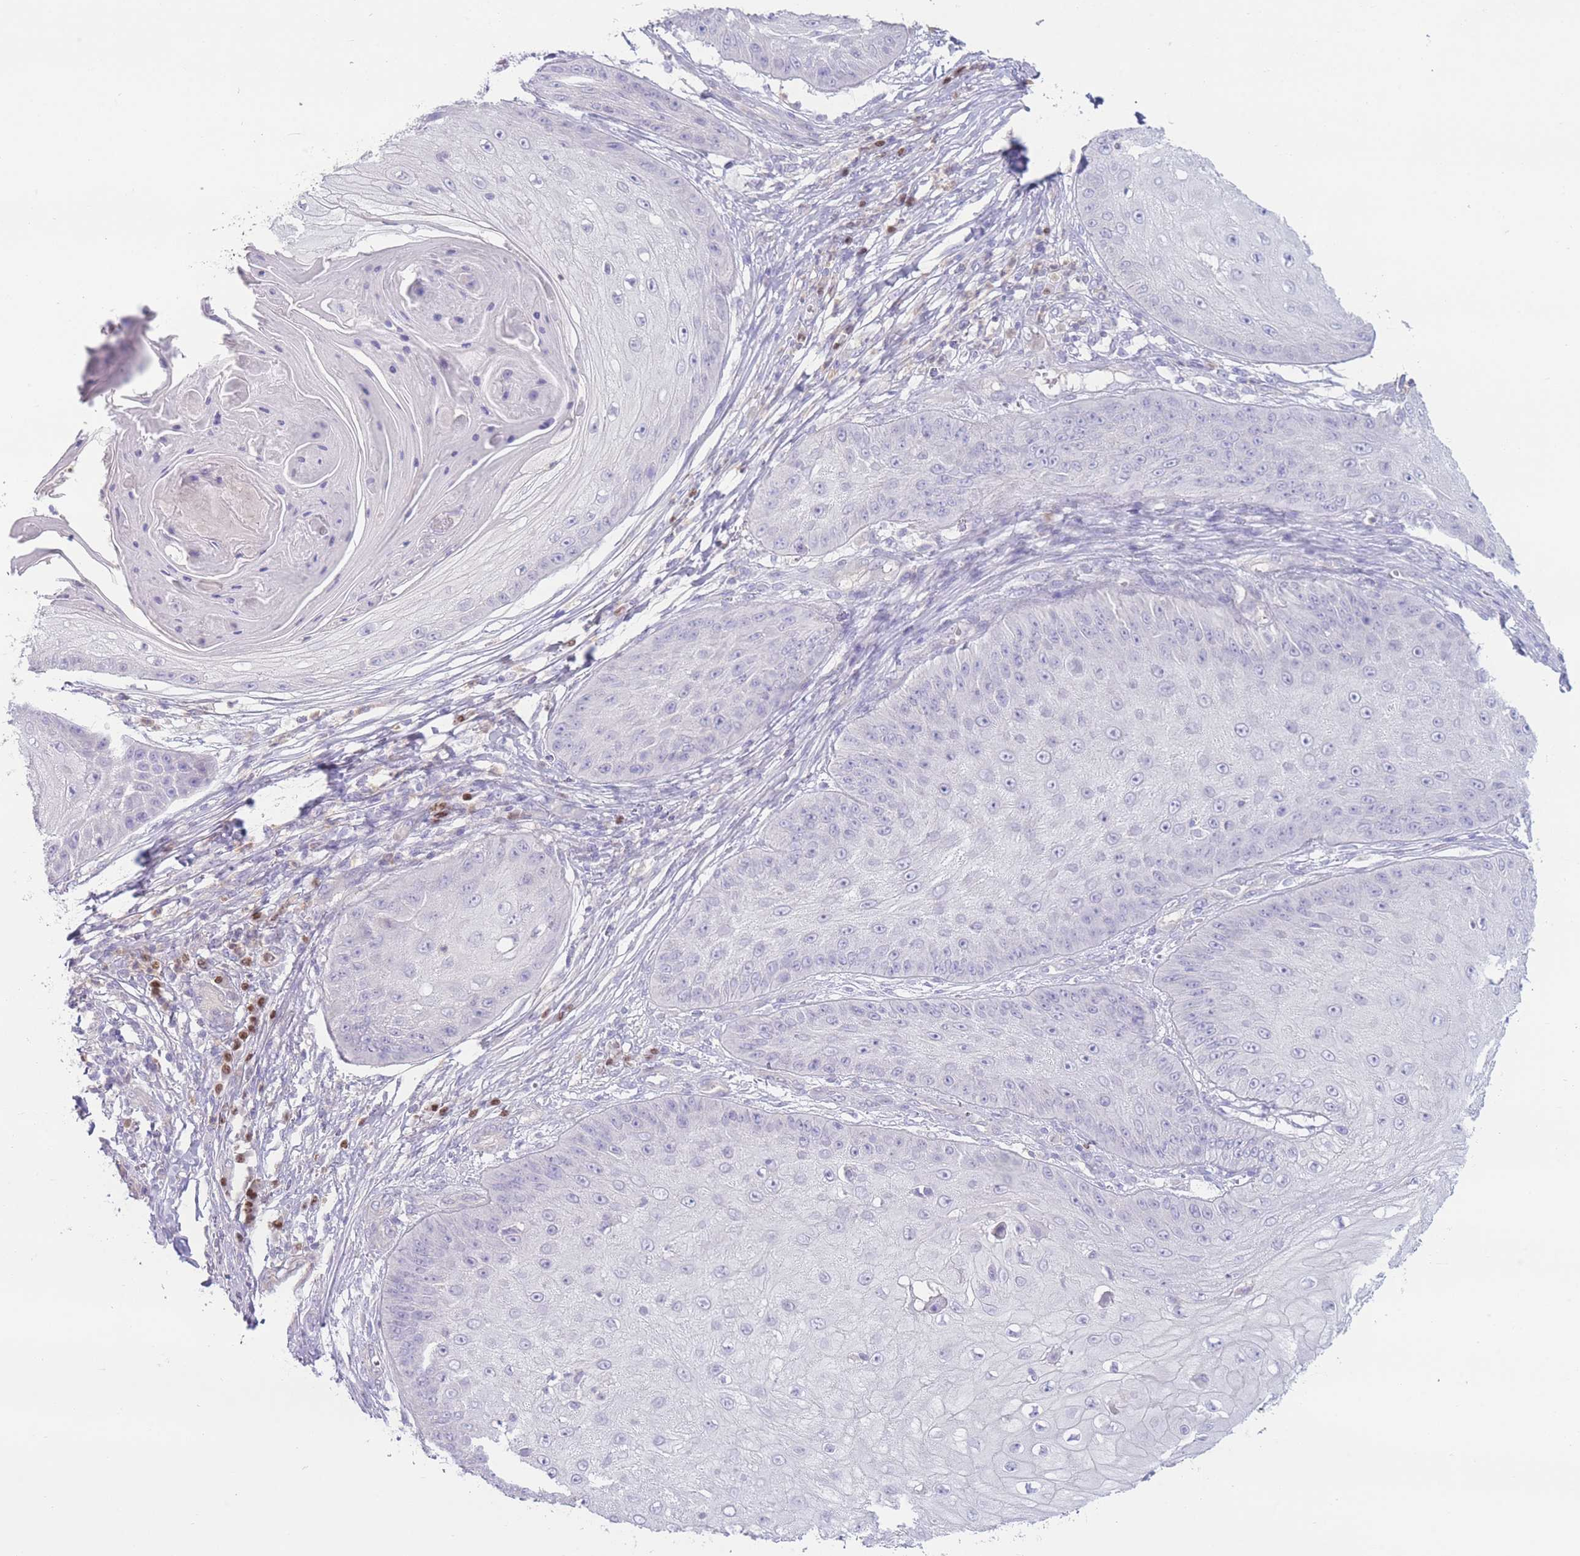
{"staining": {"intensity": "negative", "quantity": "none", "location": "none"}, "tissue": "skin cancer", "cell_type": "Tumor cells", "image_type": "cancer", "snomed": [{"axis": "morphology", "description": "Squamous cell carcinoma, NOS"}, {"axis": "topography", "description": "Skin"}], "caption": "A high-resolution image shows immunohistochemistry staining of skin cancer, which reveals no significant positivity in tumor cells. Brightfield microscopy of IHC stained with DAB (brown) and hematoxylin (blue), captured at high magnification.", "gene": "BHLHA15", "patient": {"sex": "male", "age": 70}}